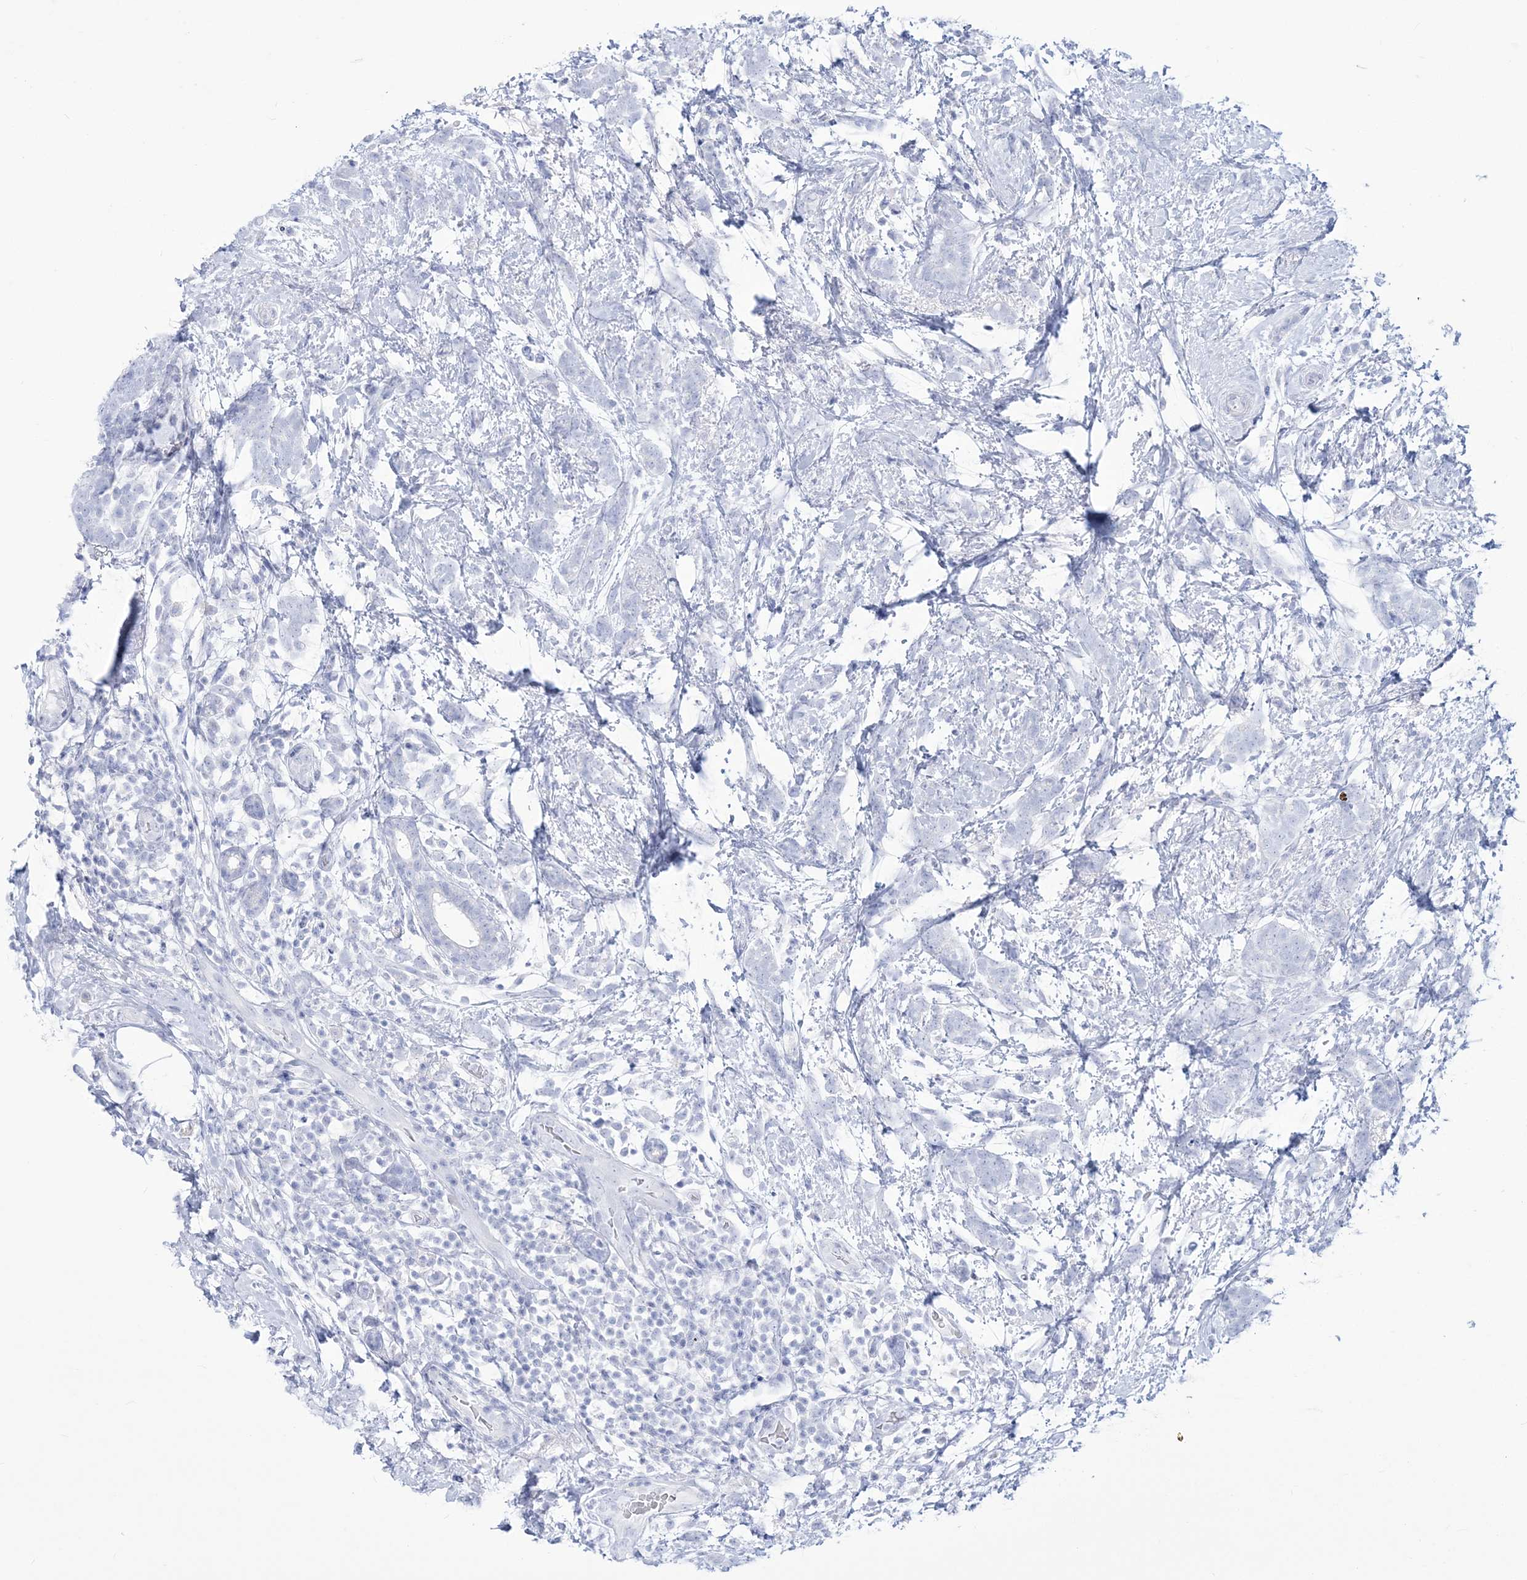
{"staining": {"intensity": "negative", "quantity": "none", "location": "none"}, "tissue": "breast cancer", "cell_type": "Tumor cells", "image_type": "cancer", "snomed": [{"axis": "morphology", "description": "Lobular carcinoma"}, {"axis": "topography", "description": "Breast"}], "caption": "The image shows no significant expression in tumor cells of lobular carcinoma (breast).", "gene": "RBP2", "patient": {"sex": "female", "age": 58}}